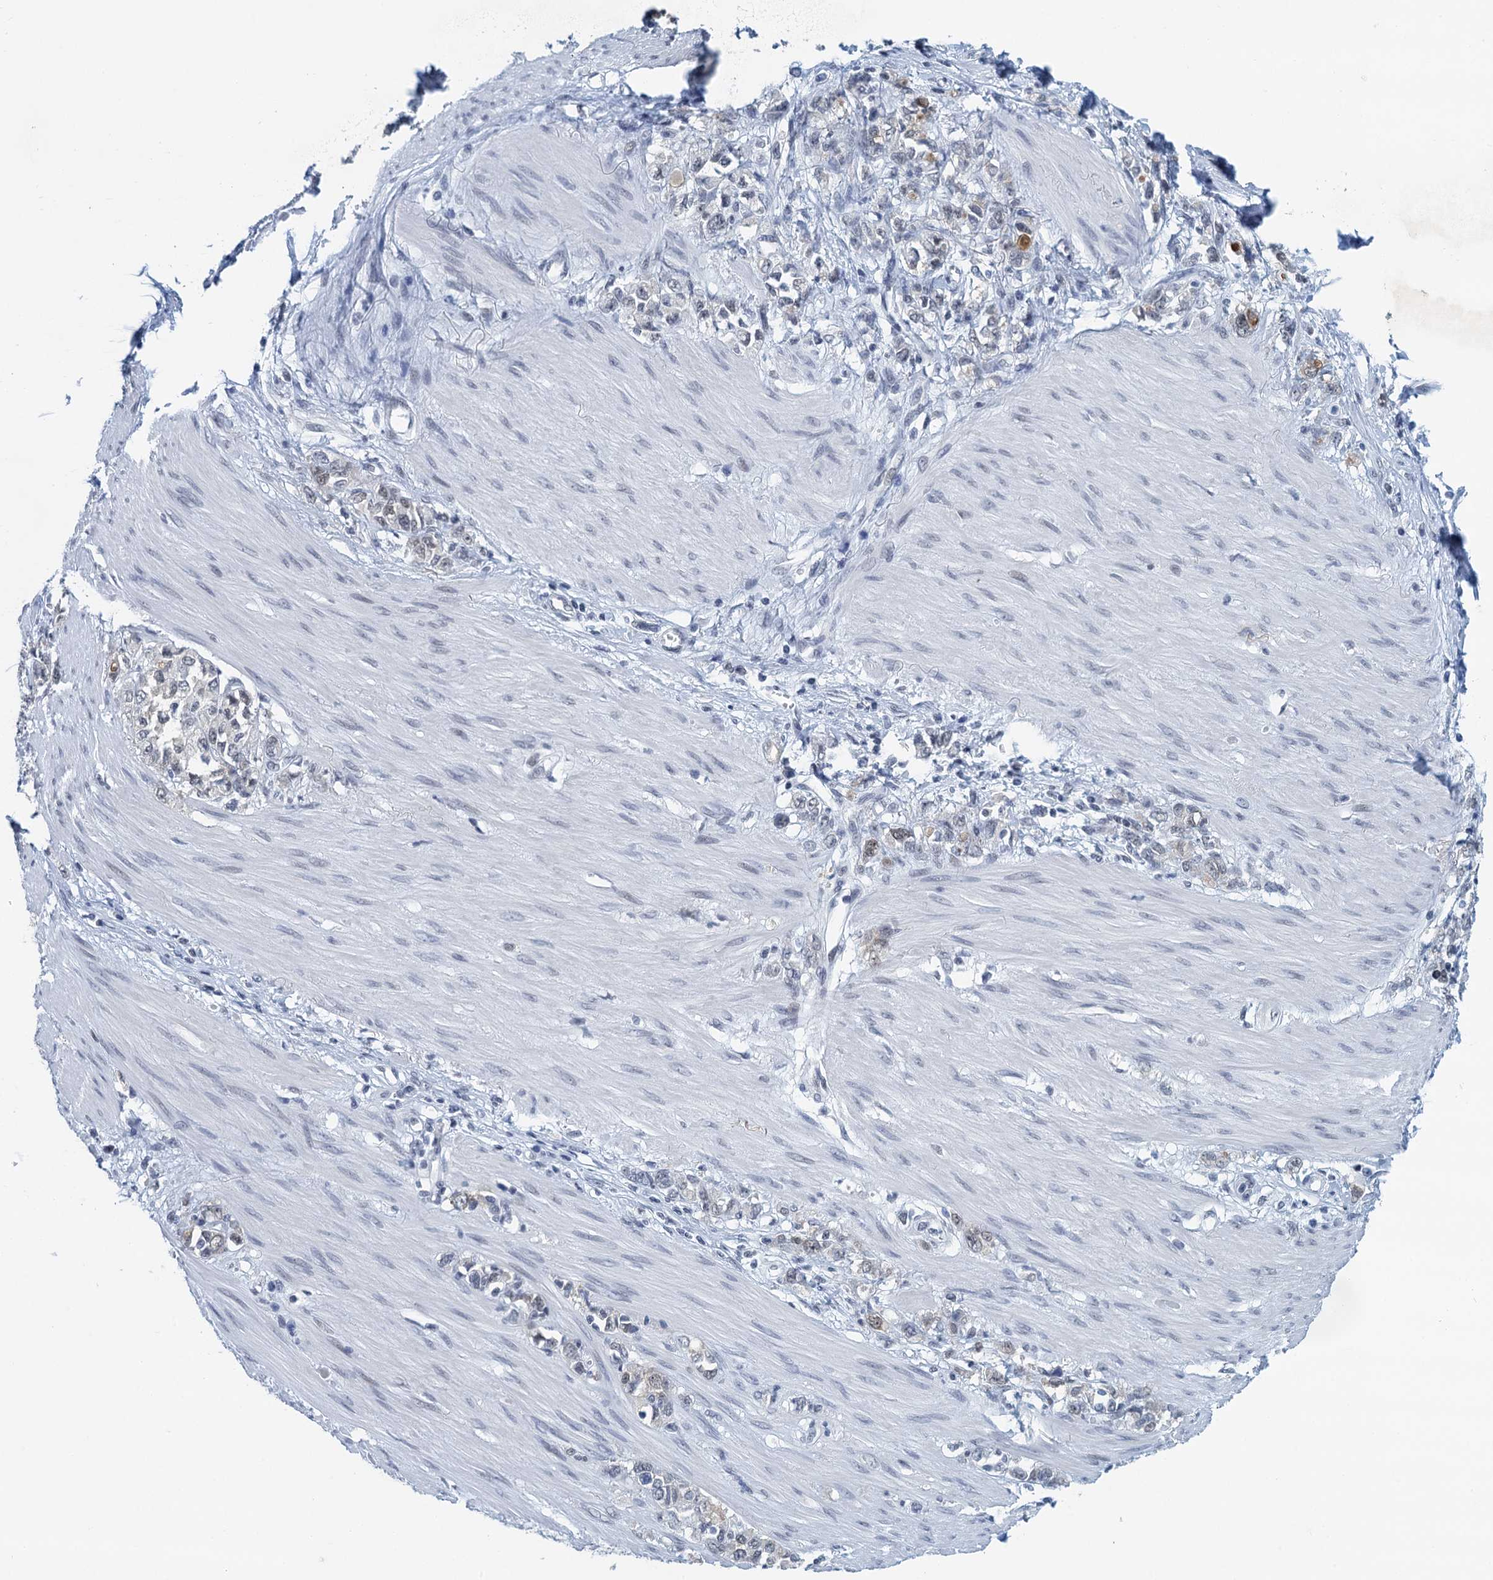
{"staining": {"intensity": "negative", "quantity": "none", "location": "none"}, "tissue": "stomach cancer", "cell_type": "Tumor cells", "image_type": "cancer", "snomed": [{"axis": "morphology", "description": "Adenocarcinoma, NOS"}, {"axis": "topography", "description": "Stomach"}], "caption": "This is an immunohistochemistry (IHC) photomicrograph of human stomach cancer (adenocarcinoma). There is no staining in tumor cells.", "gene": "EPS8L1", "patient": {"sex": "female", "age": 76}}